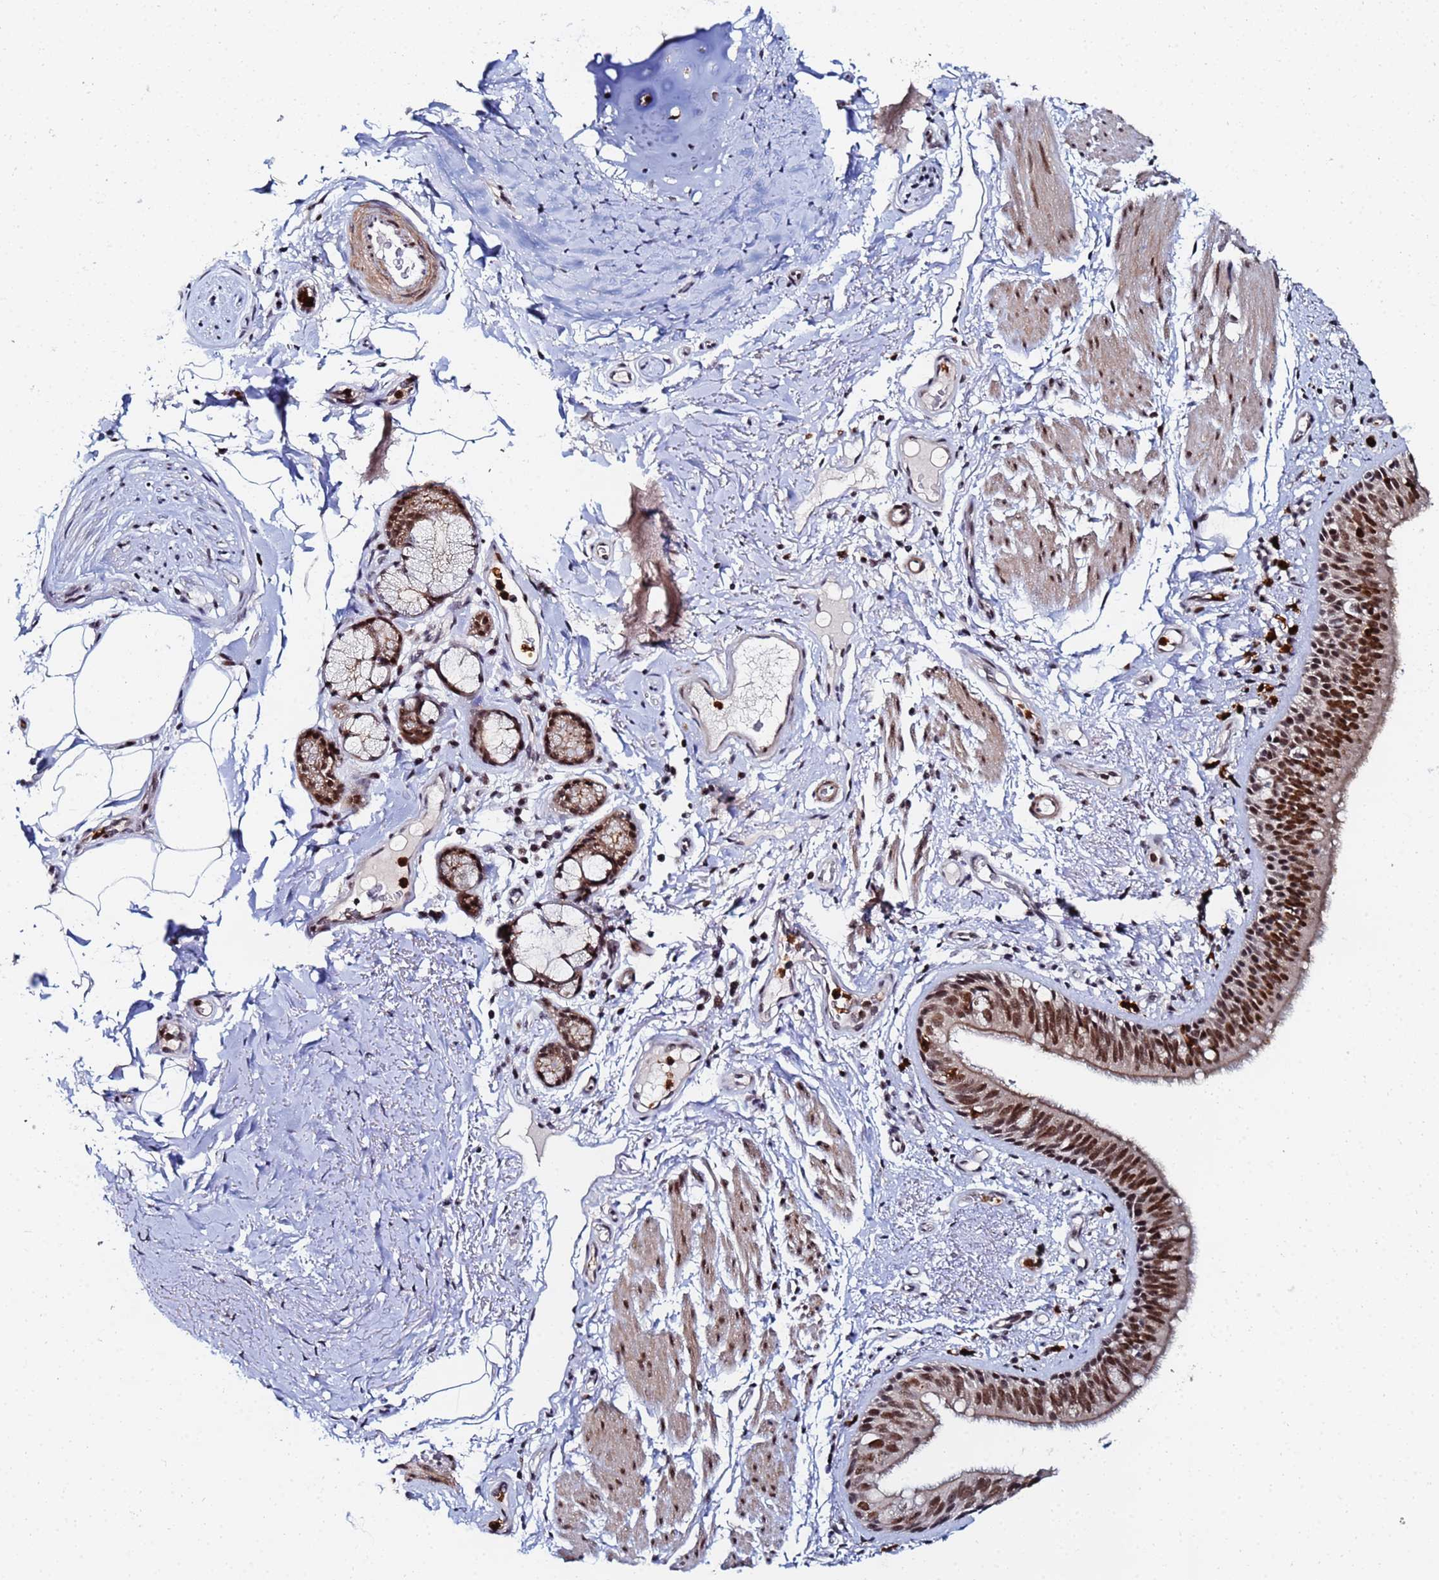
{"staining": {"intensity": "moderate", "quantity": "25%-75%", "location": "cytoplasmic/membranous,nuclear"}, "tissue": "bronchus", "cell_type": "Respiratory epithelial cells", "image_type": "normal", "snomed": [{"axis": "morphology", "description": "Normal tissue, NOS"}, {"axis": "morphology", "description": "Neoplasm, uncertain whether benign or malignant"}, {"axis": "topography", "description": "Bronchus"}, {"axis": "topography", "description": "Lung"}], "caption": "This image displays immunohistochemistry (IHC) staining of unremarkable bronchus, with medium moderate cytoplasmic/membranous,nuclear expression in about 25%-75% of respiratory epithelial cells.", "gene": "MTCL1", "patient": {"sex": "male", "age": 55}}